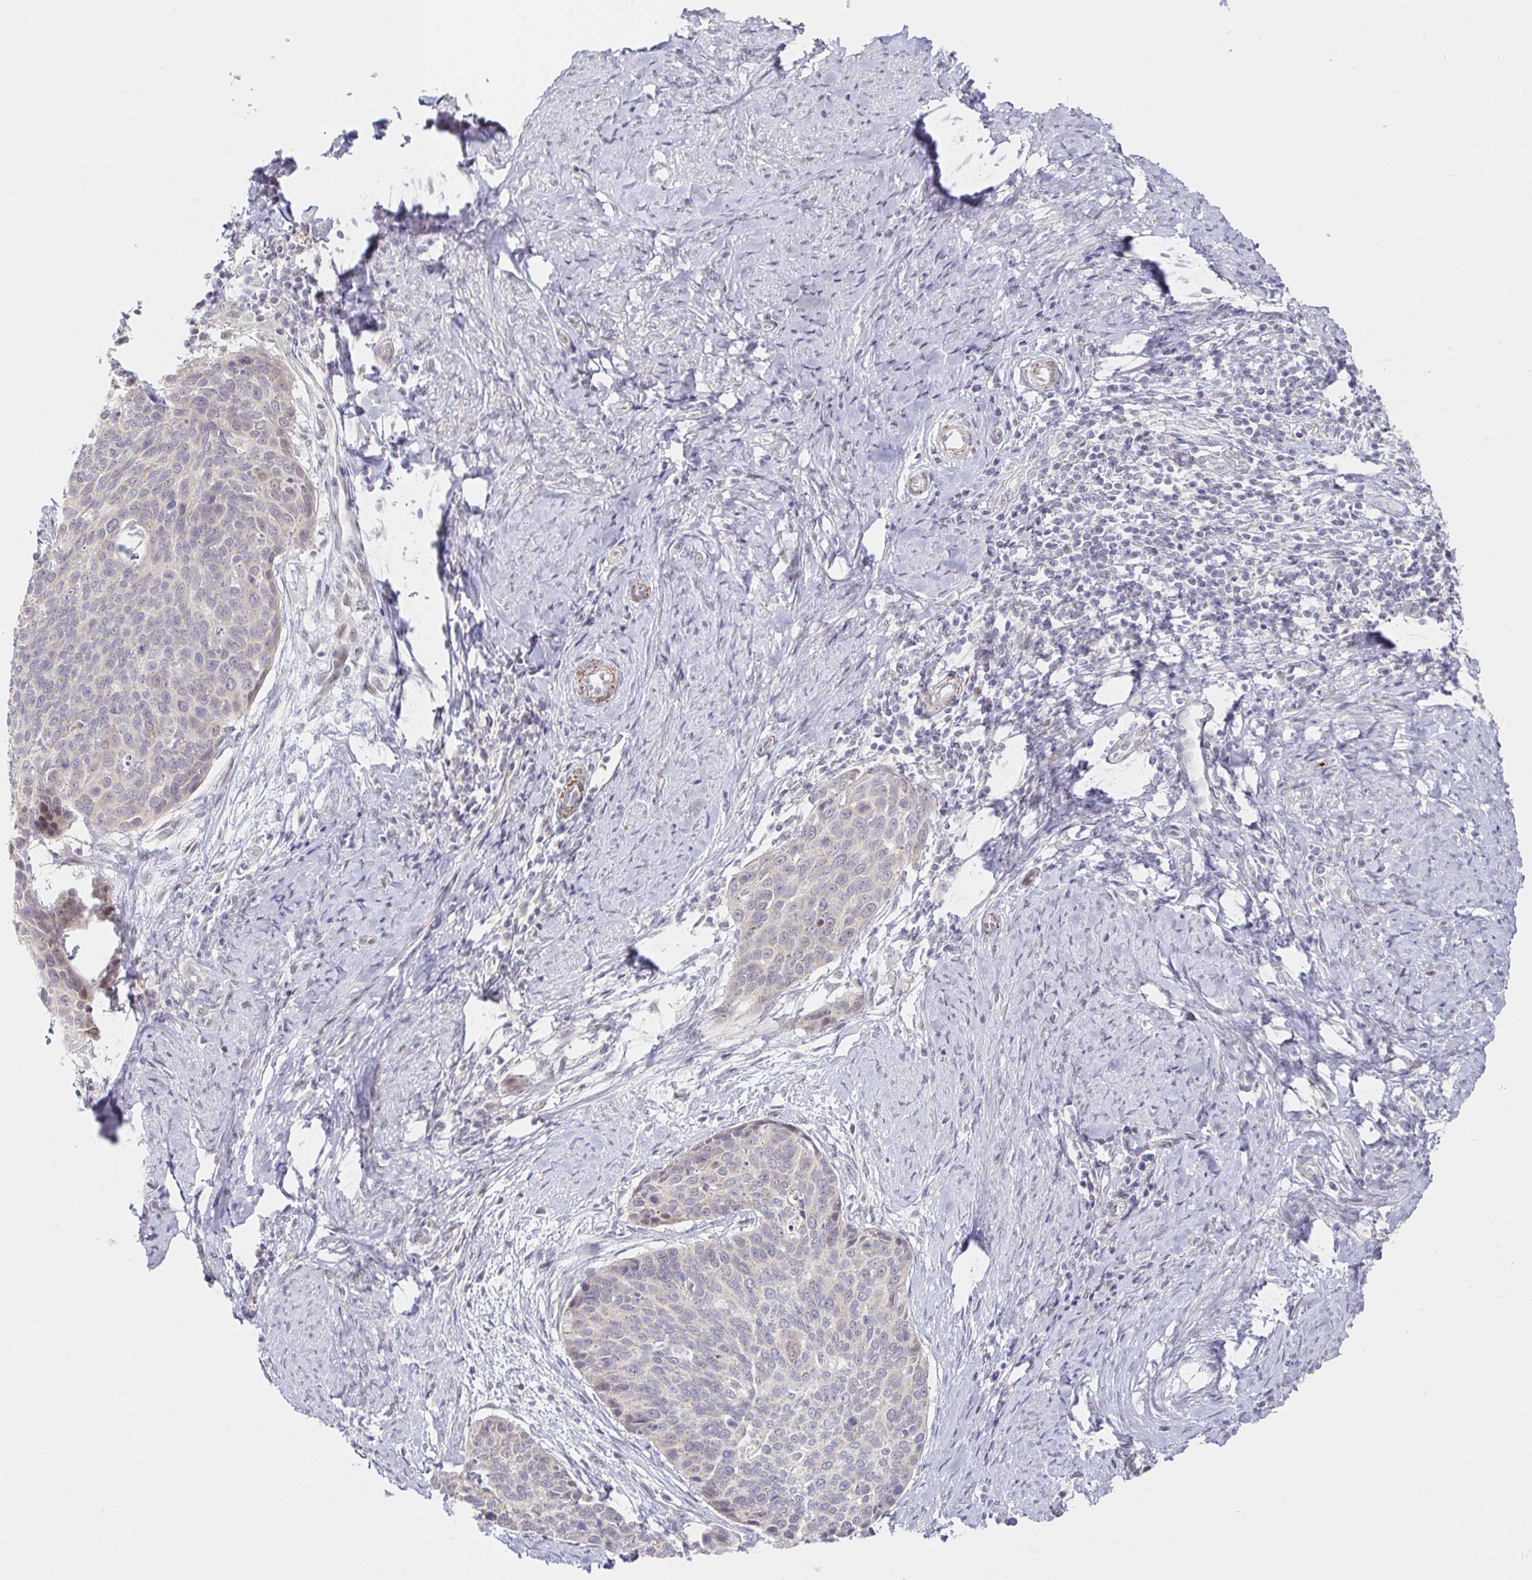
{"staining": {"intensity": "negative", "quantity": "none", "location": "none"}, "tissue": "cervical cancer", "cell_type": "Tumor cells", "image_type": "cancer", "snomed": [{"axis": "morphology", "description": "Squamous cell carcinoma, NOS"}, {"axis": "topography", "description": "Cervix"}], "caption": "This is an immunohistochemistry (IHC) image of human cervical cancer (squamous cell carcinoma). There is no expression in tumor cells.", "gene": "CIT", "patient": {"sex": "female", "age": 69}}